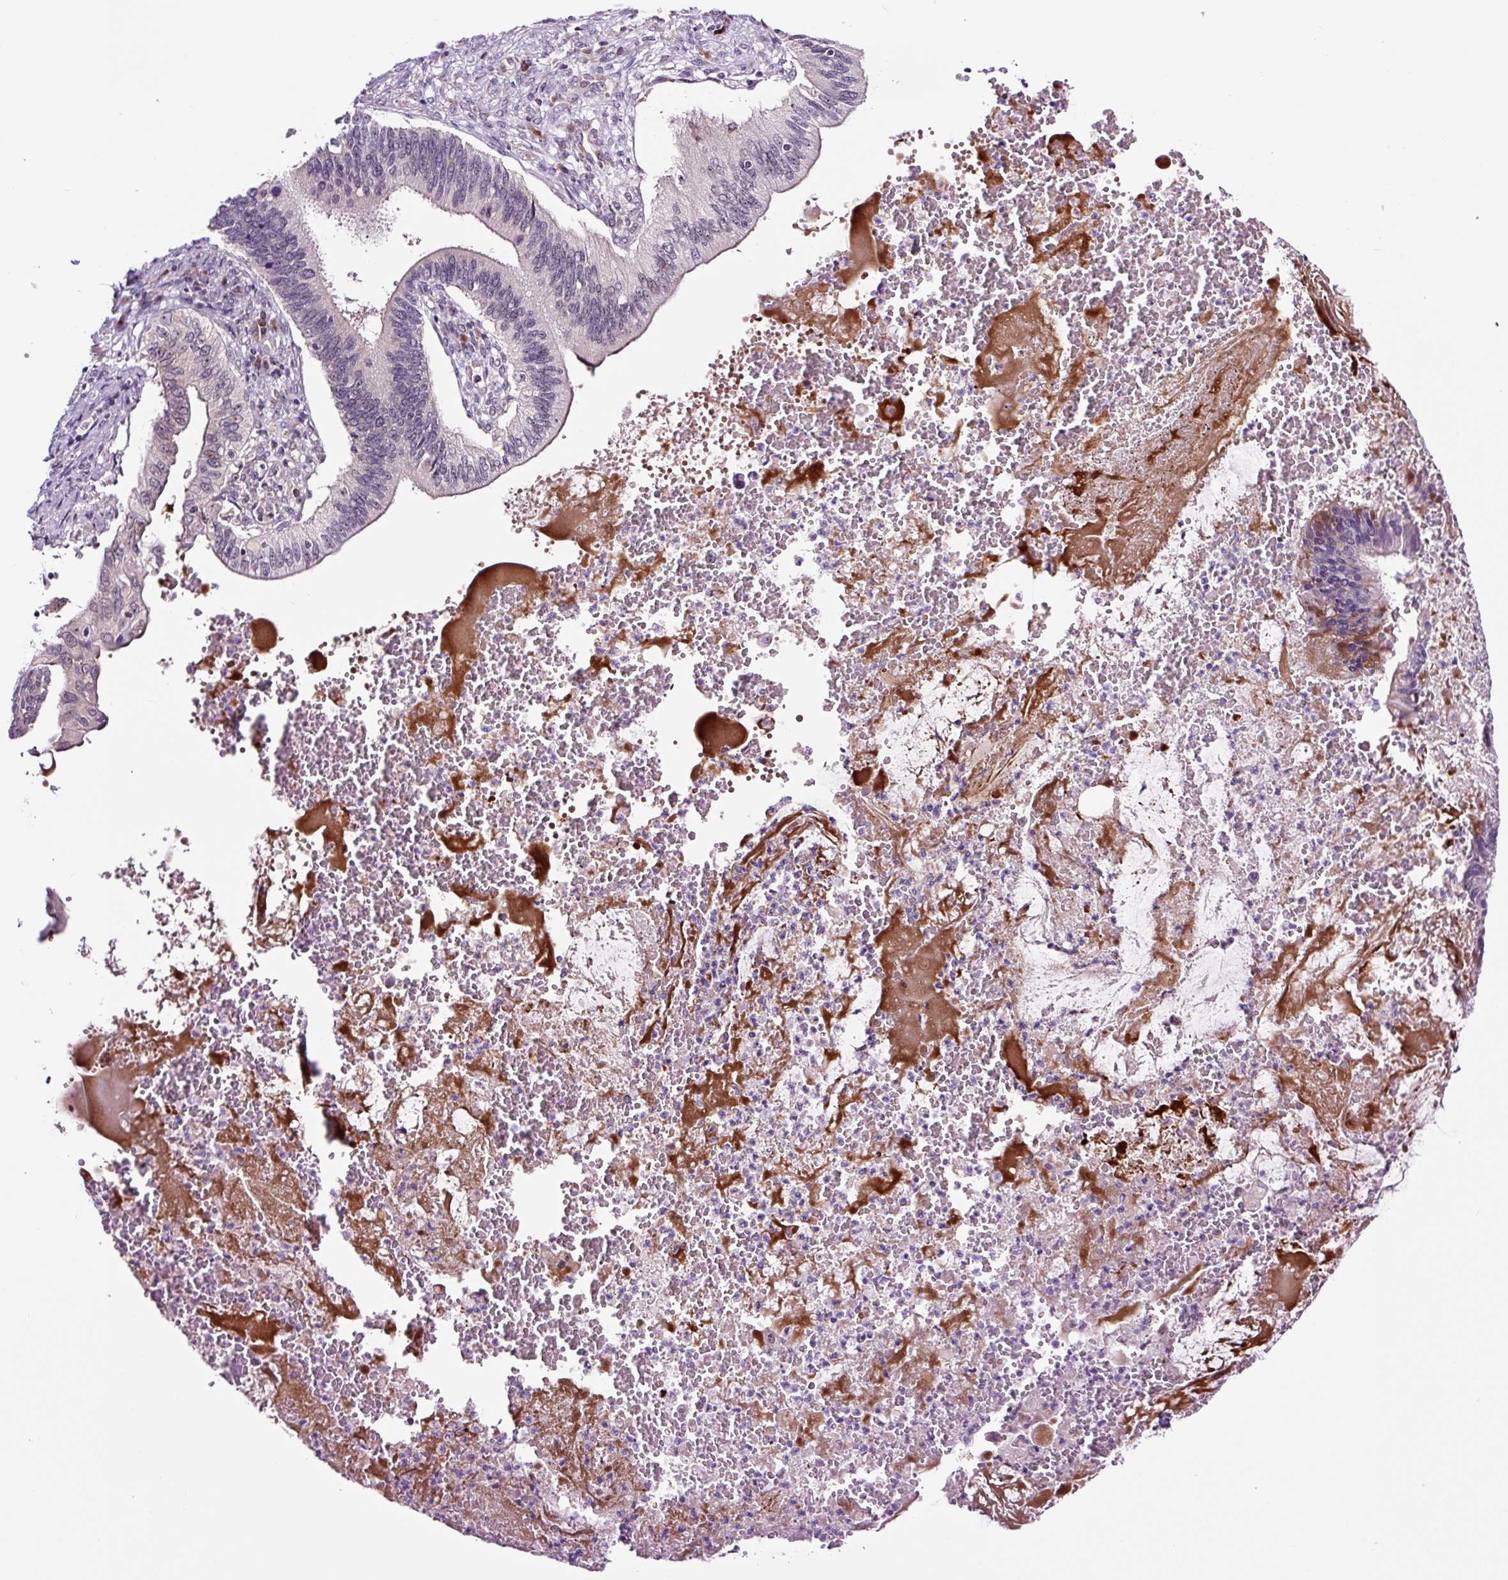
{"staining": {"intensity": "negative", "quantity": "none", "location": "none"}, "tissue": "cervical cancer", "cell_type": "Tumor cells", "image_type": "cancer", "snomed": [{"axis": "morphology", "description": "Adenocarcinoma, NOS"}, {"axis": "topography", "description": "Cervix"}], "caption": "DAB (3,3'-diaminobenzidine) immunohistochemical staining of human cervical adenocarcinoma exhibits no significant staining in tumor cells. Nuclei are stained in blue.", "gene": "NOM1", "patient": {"sex": "female", "age": 42}}